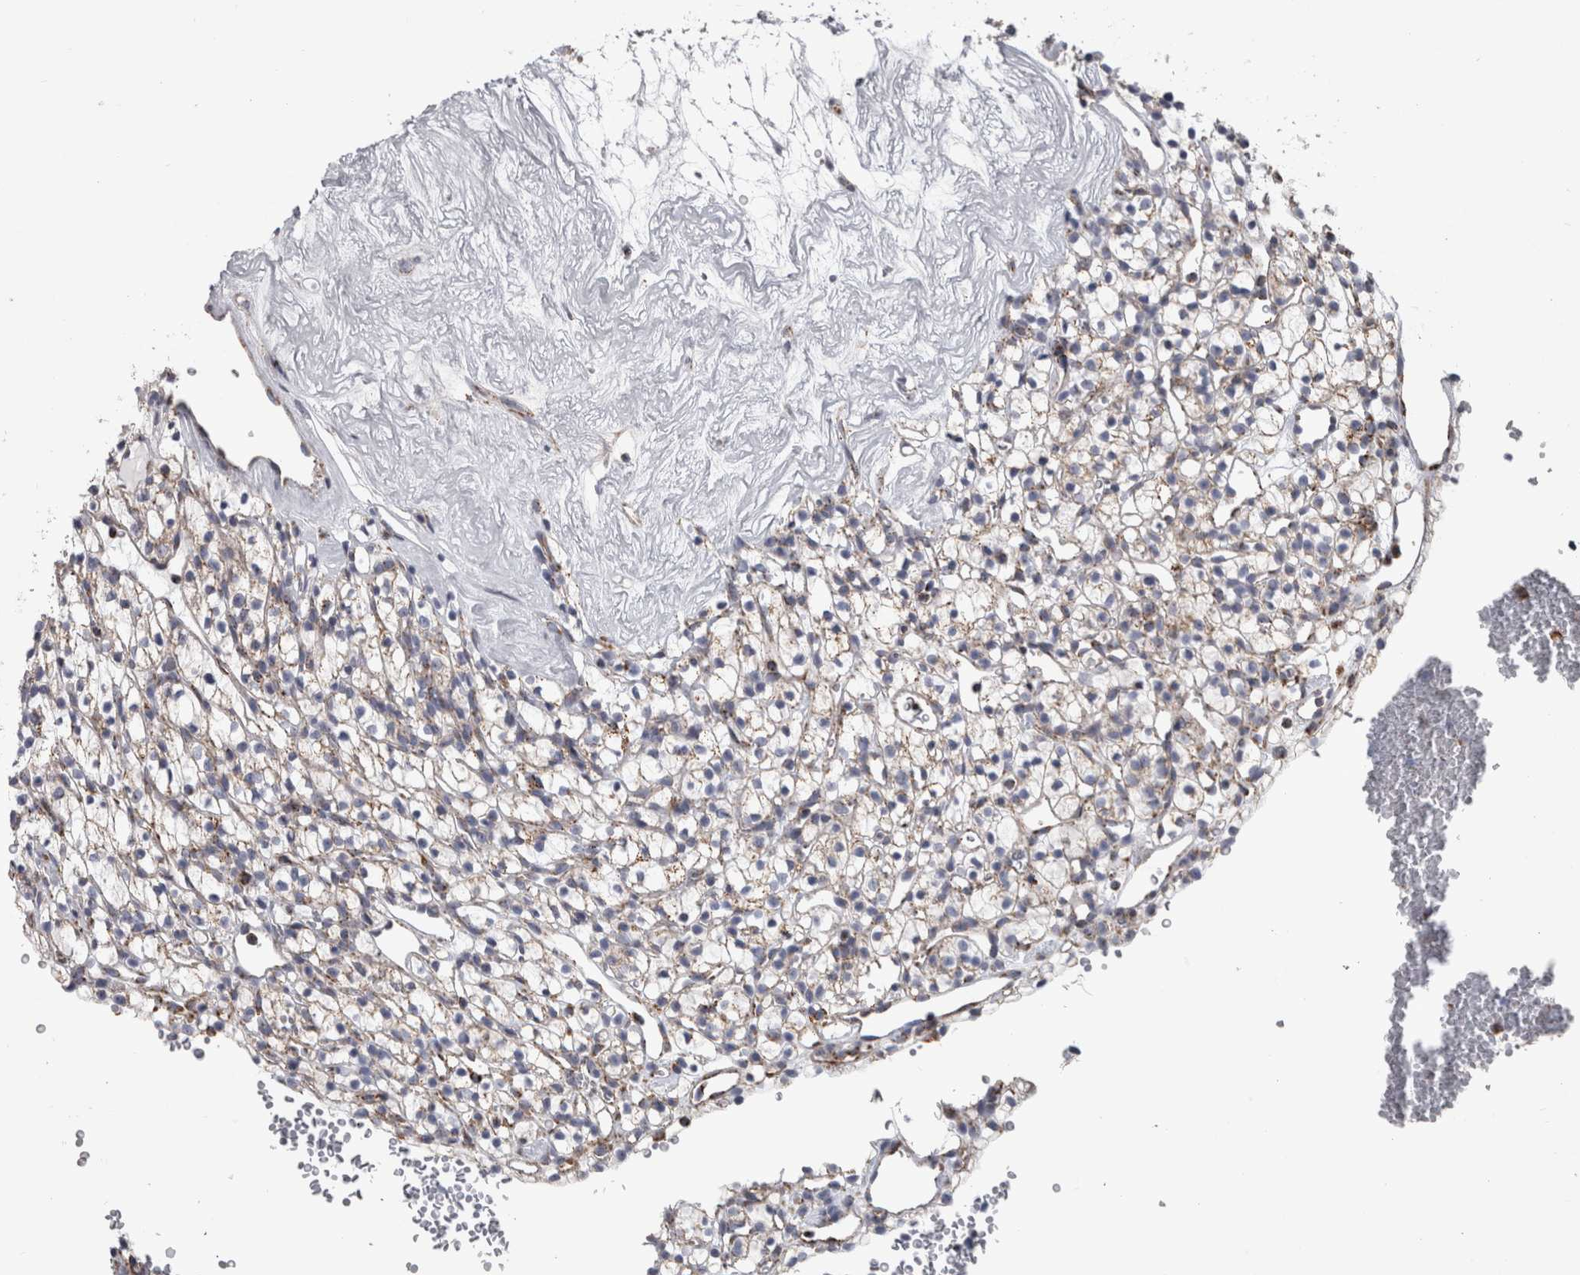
{"staining": {"intensity": "weak", "quantity": ">75%", "location": "cytoplasmic/membranous"}, "tissue": "renal cancer", "cell_type": "Tumor cells", "image_type": "cancer", "snomed": [{"axis": "morphology", "description": "Adenocarcinoma, NOS"}, {"axis": "topography", "description": "Kidney"}], "caption": "Immunohistochemical staining of renal adenocarcinoma displays low levels of weak cytoplasmic/membranous positivity in about >75% of tumor cells.", "gene": "MDH2", "patient": {"sex": "female", "age": 57}}